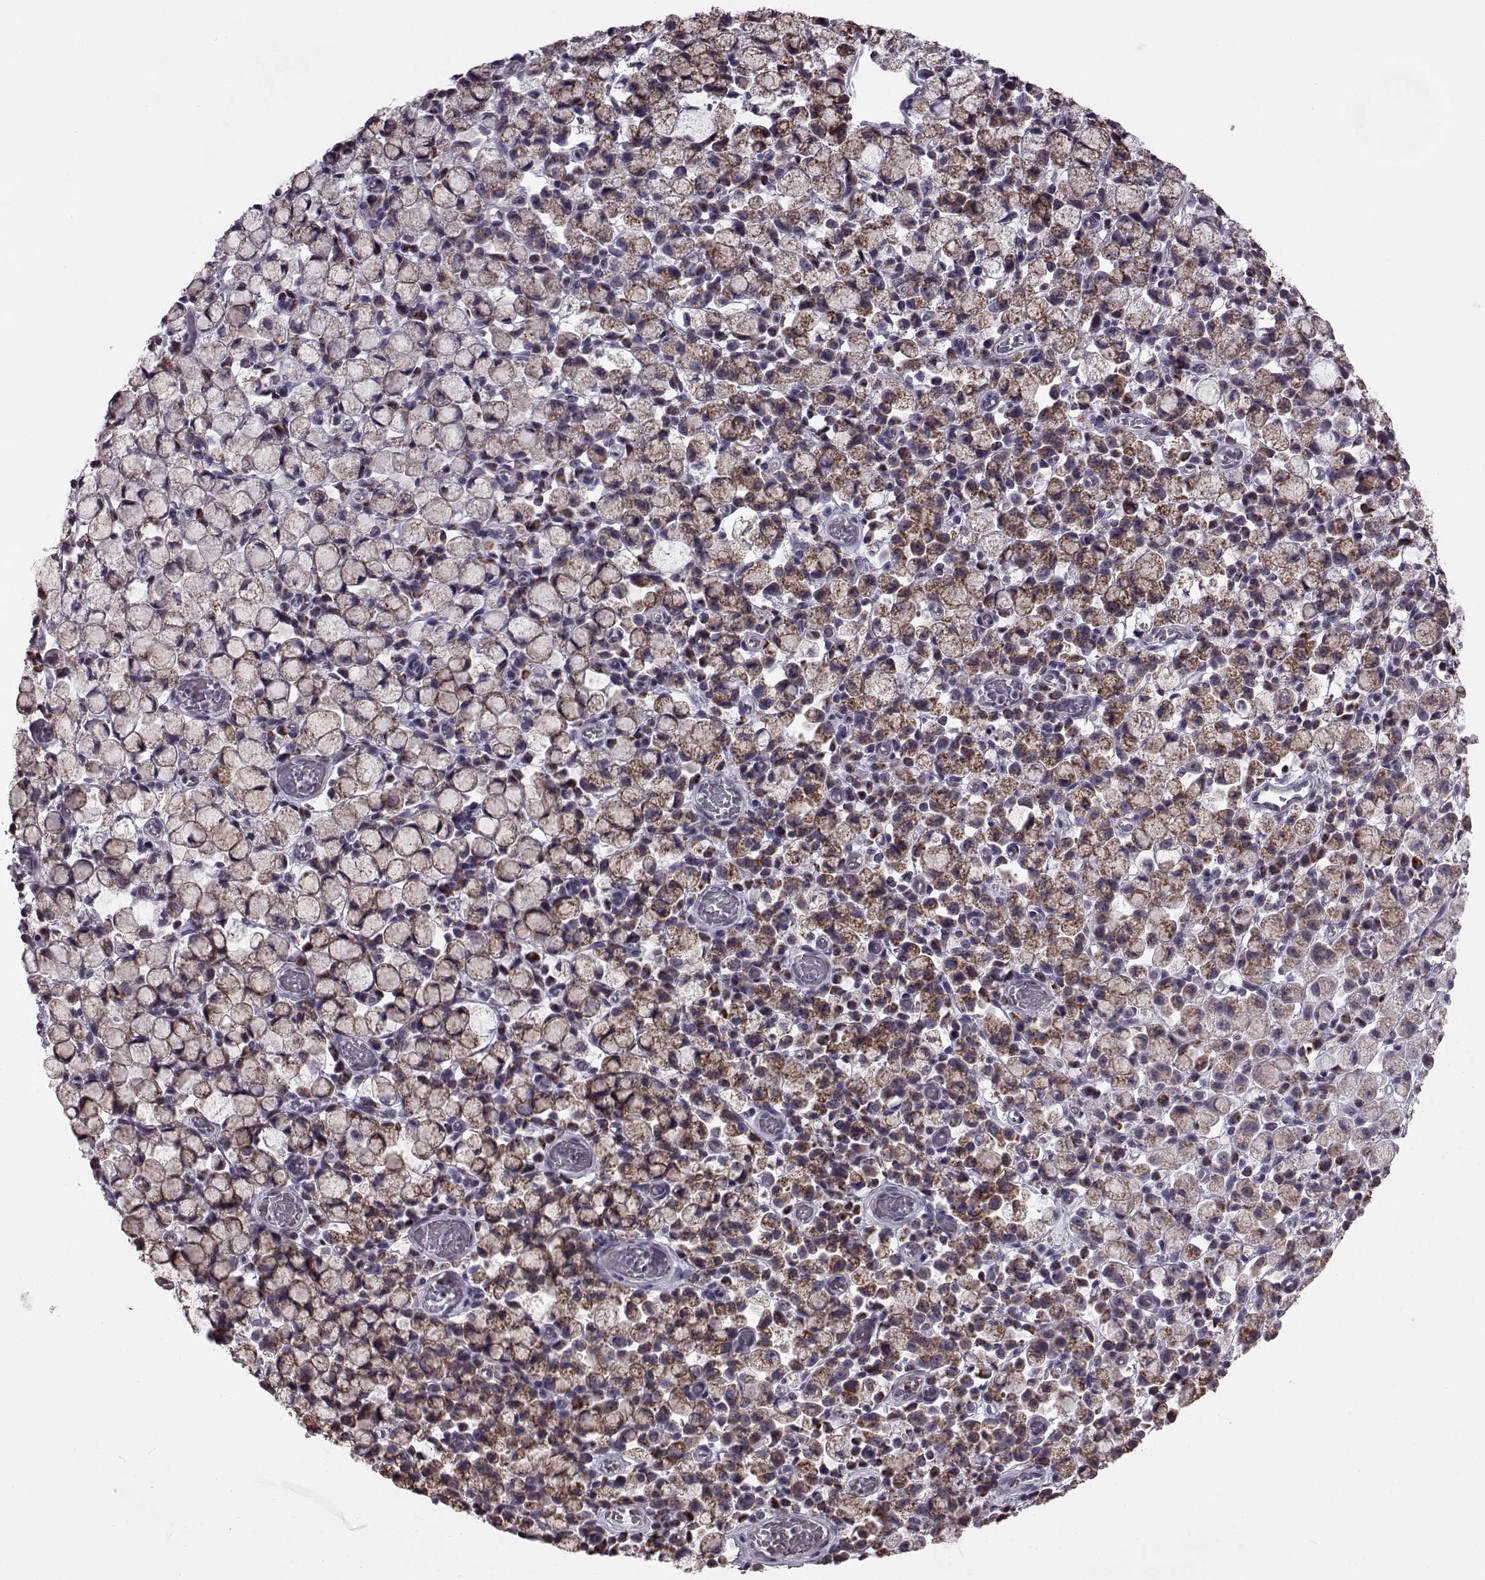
{"staining": {"intensity": "moderate", "quantity": ">75%", "location": "cytoplasmic/membranous"}, "tissue": "stomach cancer", "cell_type": "Tumor cells", "image_type": "cancer", "snomed": [{"axis": "morphology", "description": "Adenocarcinoma, NOS"}, {"axis": "topography", "description": "Stomach"}], "caption": "Protein staining of adenocarcinoma (stomach) tissue demonstrates moderate cytoplasmic/membranous staining in about >75% of tumor cells.", "gene": "FAM8A1", "patient": {"sex": "male", "age": 58}}